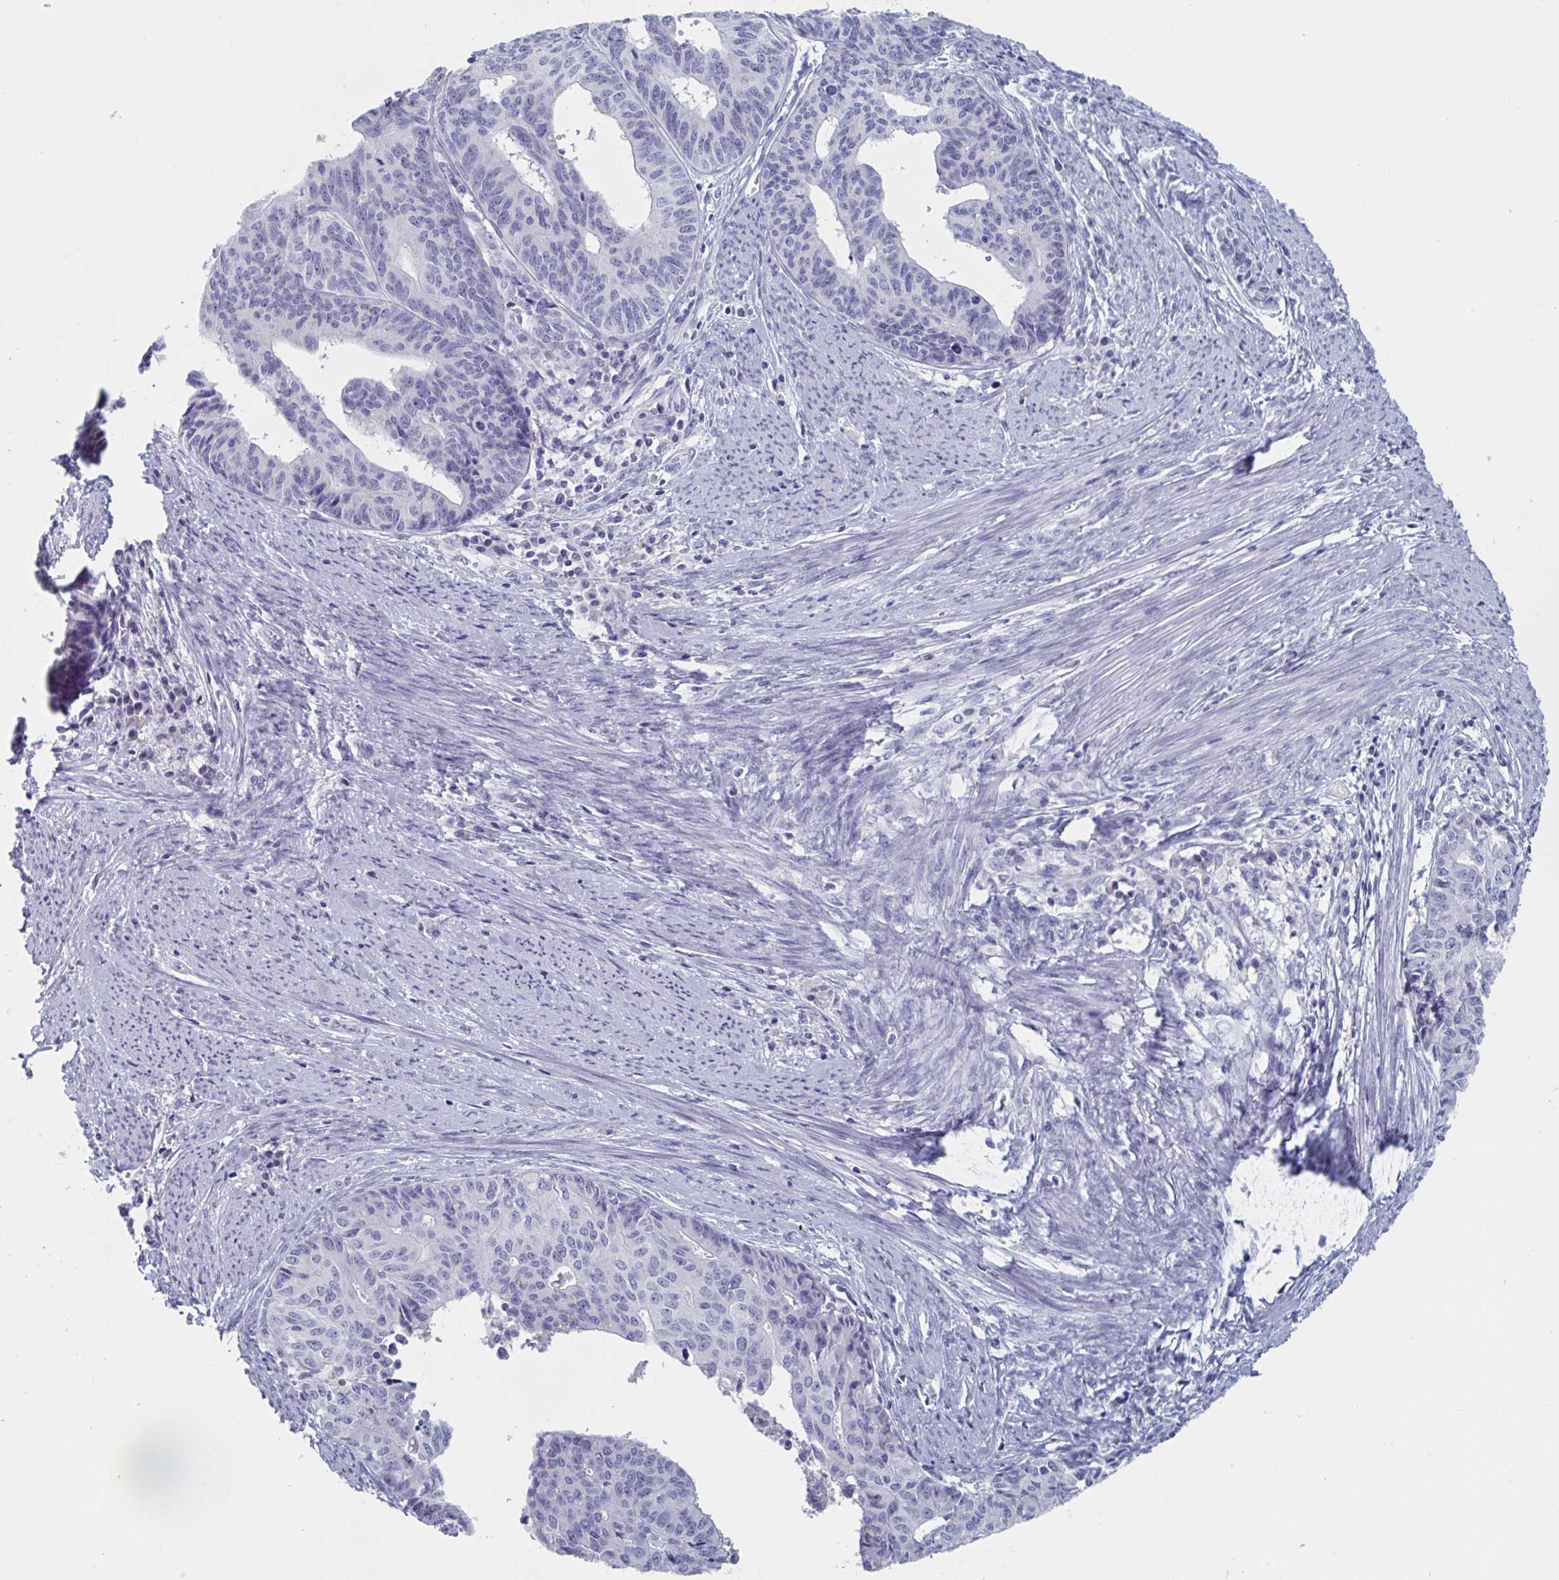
{"staining": {"intensity": "negative", "quantity": "none", "location": "none"}, "tissue": "endometrial cancer", "cell_type": "Tumor cells", "image_type": "cancer", "snomed": [{"axis": "morphology", "description": "Adenocarcinoma, NOS"}, {"axis": "topography", "description": "Endometrium"}], "caption": "IHC image of neoplastic tissue: human endometrial cancer stained with DAB displays no significant protein staining in tumor cells. (DAB IHC, high magnification).", "gene": "NDUFC2", "patient": {"sex": "female", "age": 65}}